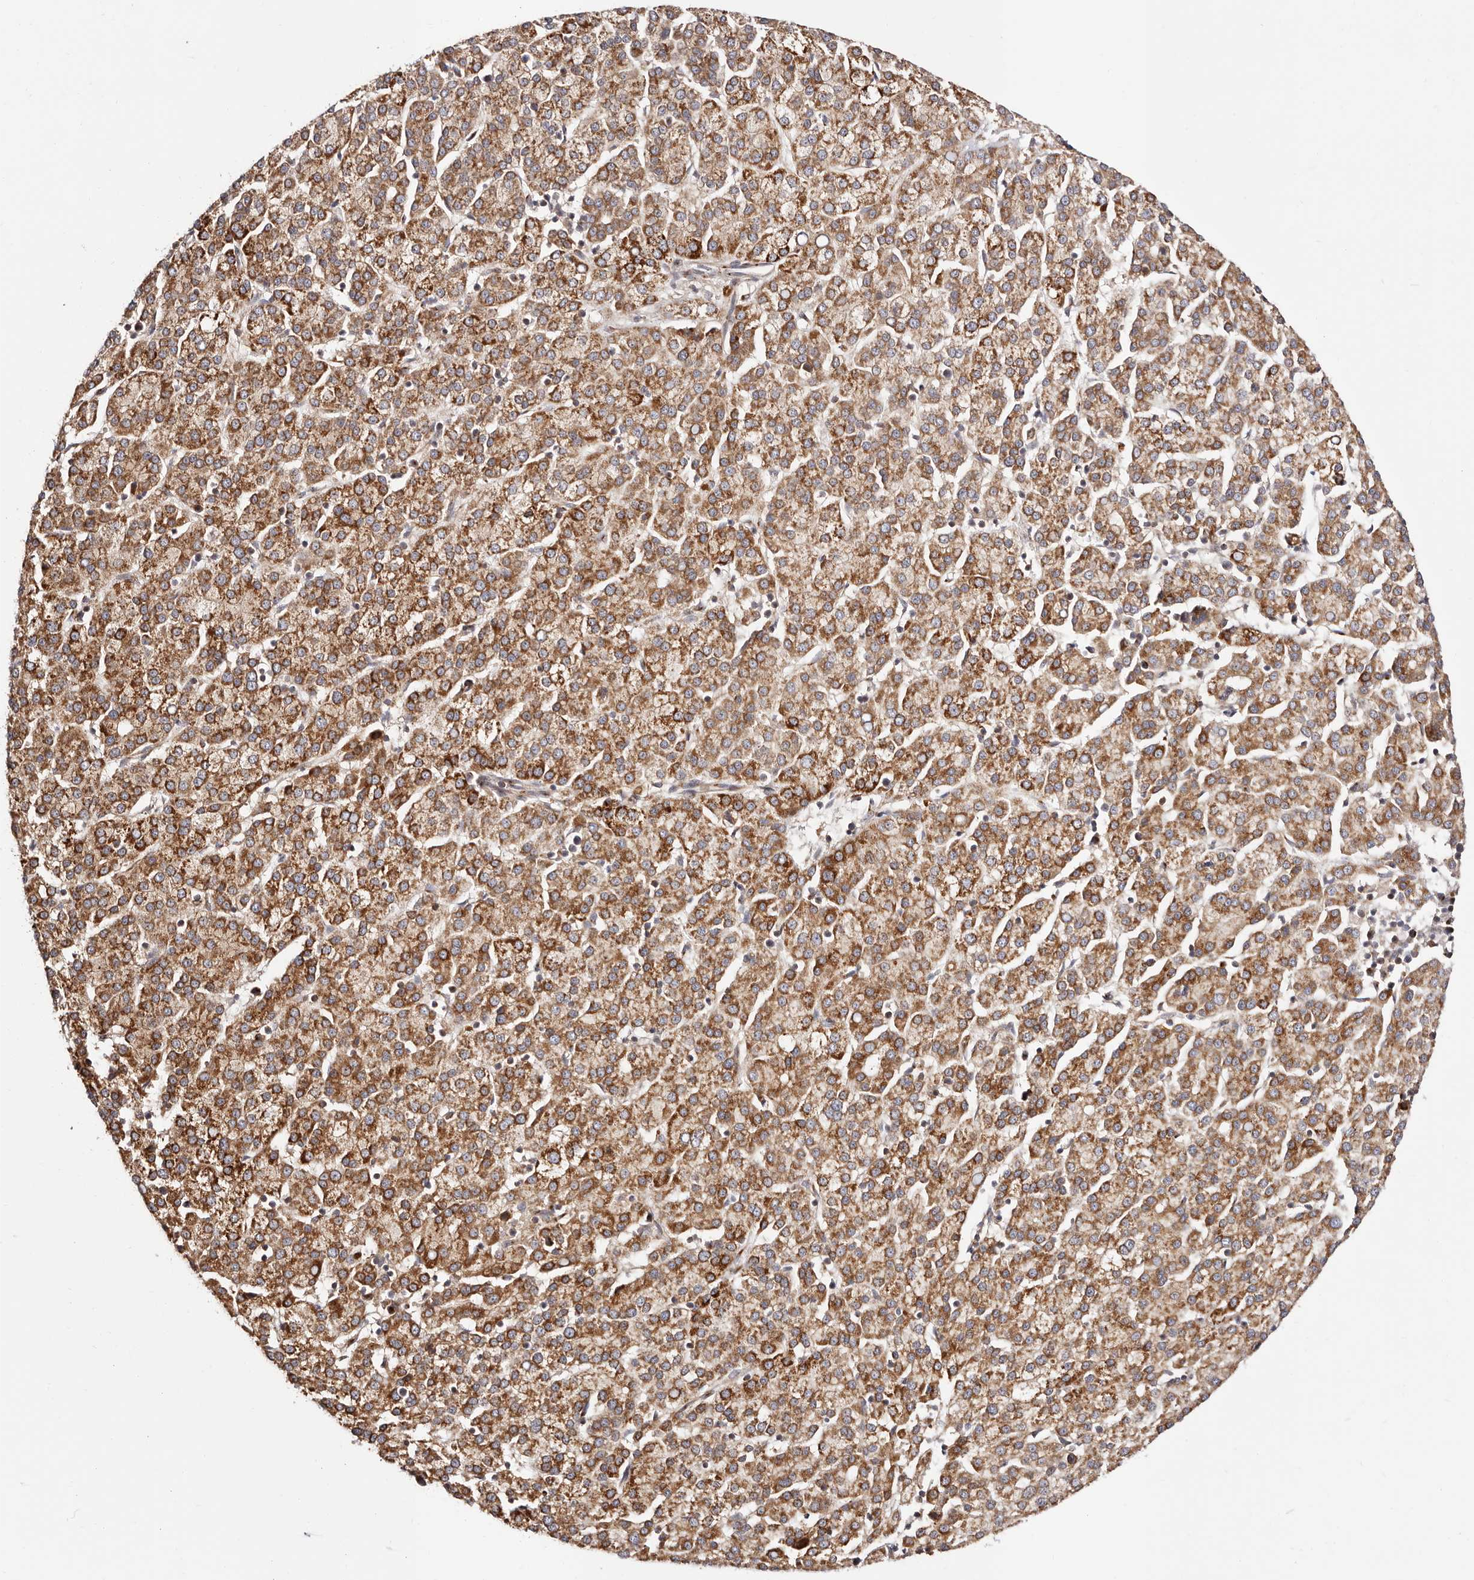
{"staining": {"intensity": "strong", "quantity": ">75%", "location": "cytoplasmic/membranous"}, "tissue": "liver cancer", "cell_type": "Tumor cells", "image_type": "cancer", "snomed": [{"axis": "morphology", "description": "Carcinoma, Hepatocellular, NOS"}, {"axis": "topography", "description": "Liver"}], "caption": "Protein expression by immunohistochemistry shows strong cytoplasmic/membranous positivity in about >75% of tumor cells in liver cancer (hepatocellular carcinoma). (IHC, brightfield microscopy, high magnification).", "gene": "MAPK6", "patient": {"sex": "female", "age": 58}}